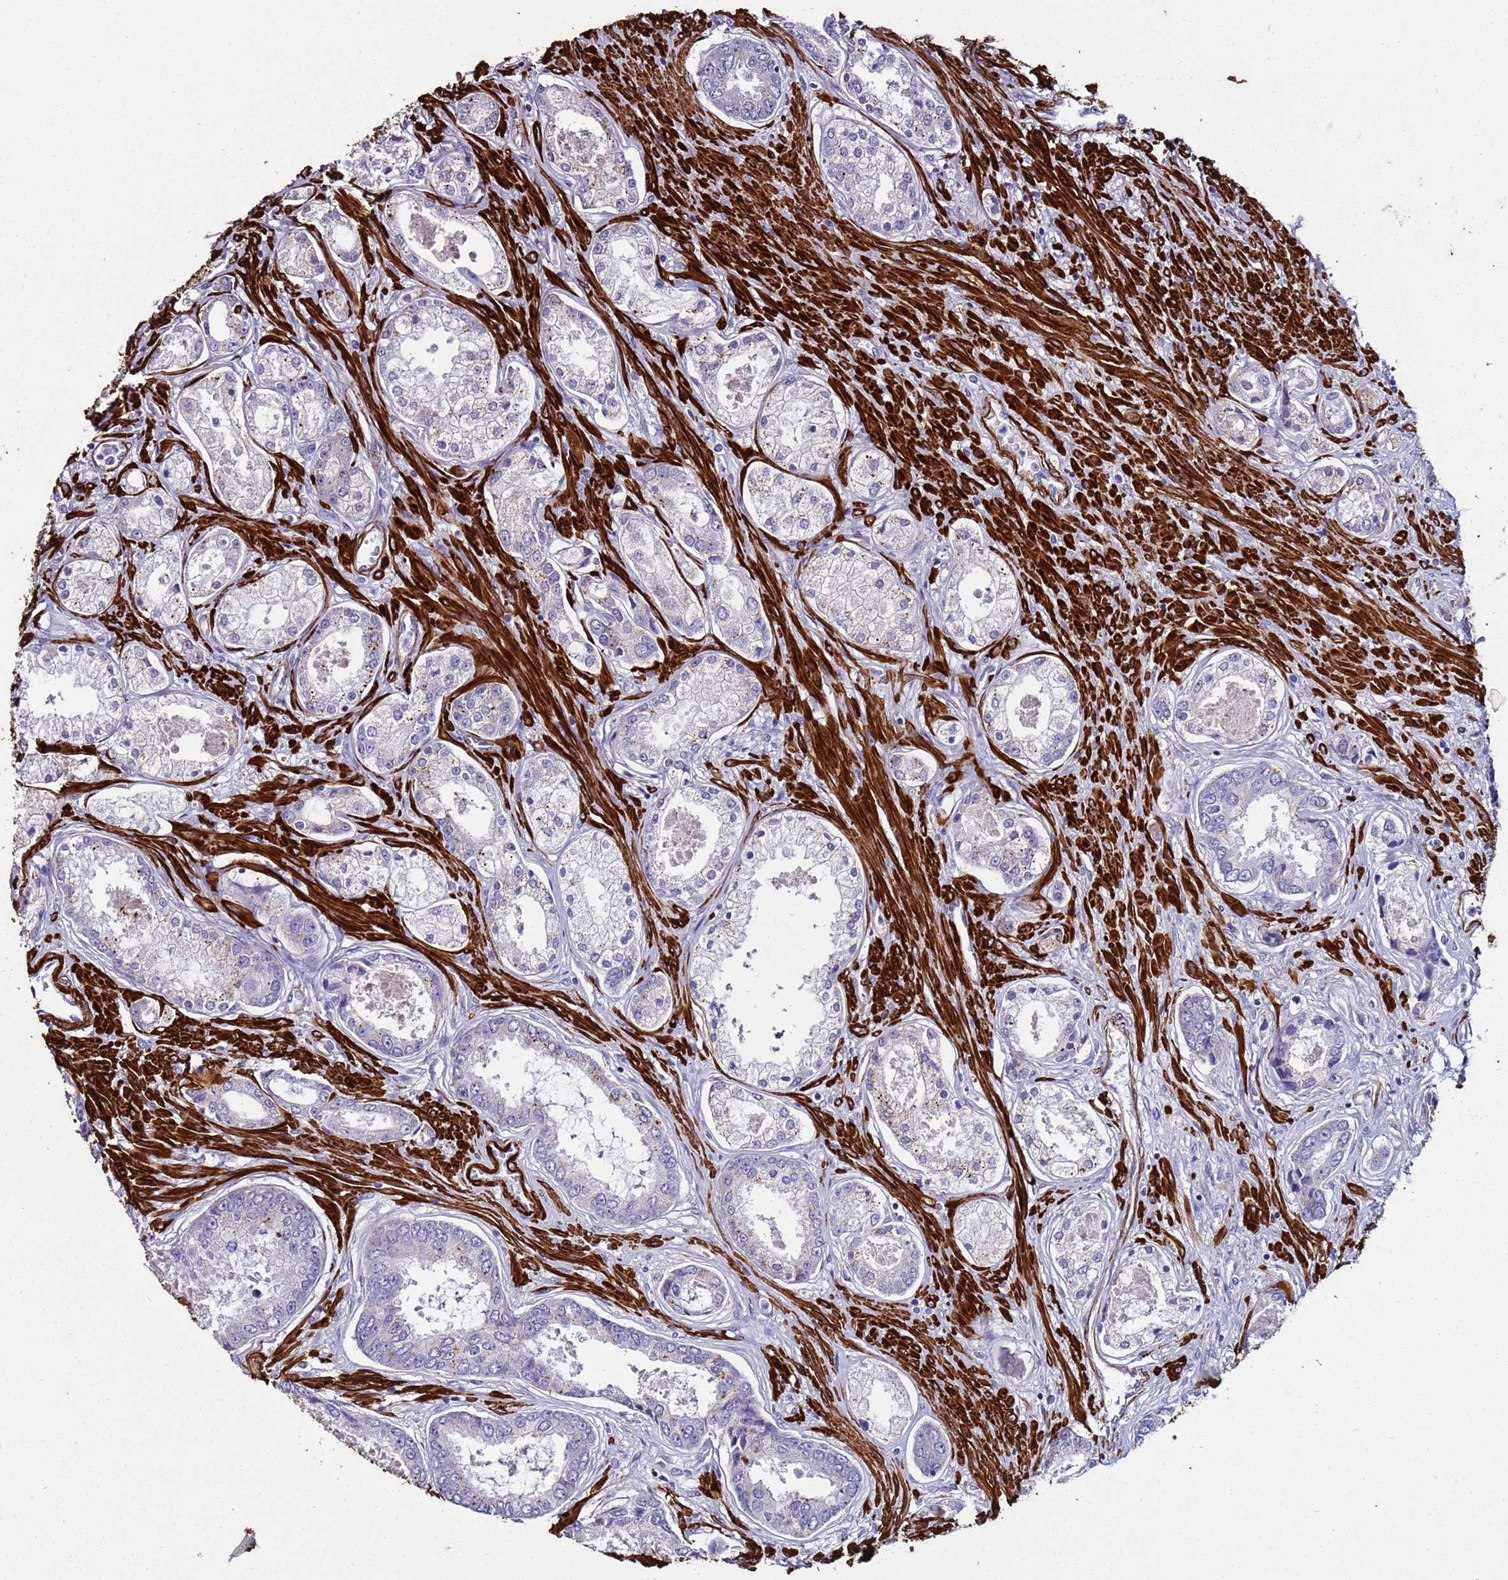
{"staining": {"intensity": "negative", "quantity": "none", "location": "none"}, "tissue": "prostate cancer", "cell_type": "Tumor cells", "image_type": "cancer", "snomed": [{"axis": "morphology", "description": "Adenocarcinoma, Low grade"}, {"axis": "topography", "description": "Prostate"}], "caption": "The micrograph exhibits no significant positivity in tumor cells of low-grade adenocarcinoma (prostate).", "gene": "RABL2B", "patient": {"sex": "male", "age": 68}}